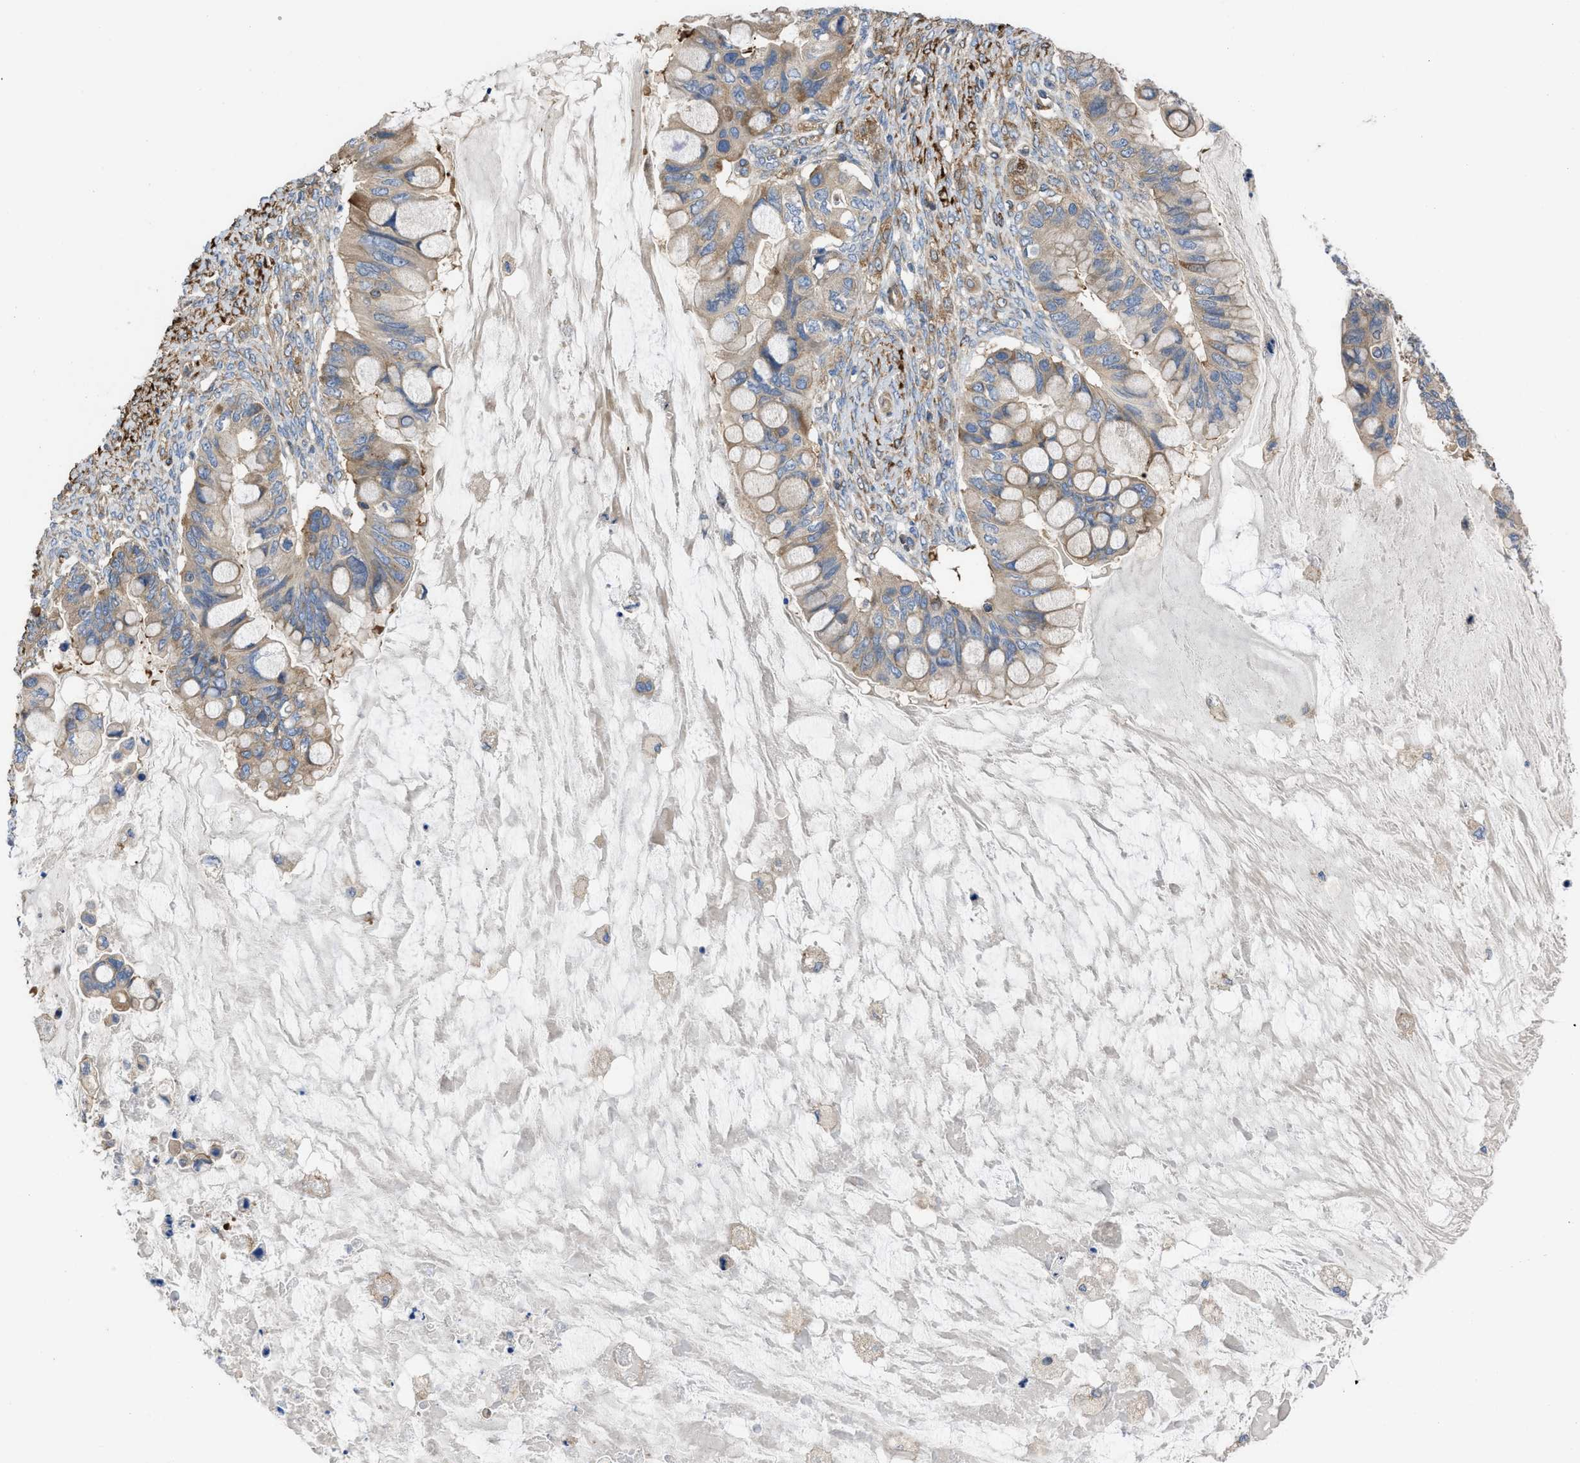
{"staining": {"intensity": "moderate", "quantity": ">75%", "location": "cytoplasmic/membranous"}, "tissue": "ovarian cancer", "cell_type": "Tumor cells", "image_type": "cancer", "snomed": [{"axis": "morphology", "description": "Cystadenocarcinoma, mucinous, NOS"}, {"axis": "topography", "description": "Ovary"}], "caption": "The micrograph shows a brown stain indicating the presence of a protein in the cytoplasmic/membranous of tumor cells in mucinous cystadenocarcinoma (ovarian).", "gene": "CHKB", "patient": {"sex": "female", "age": 80}}